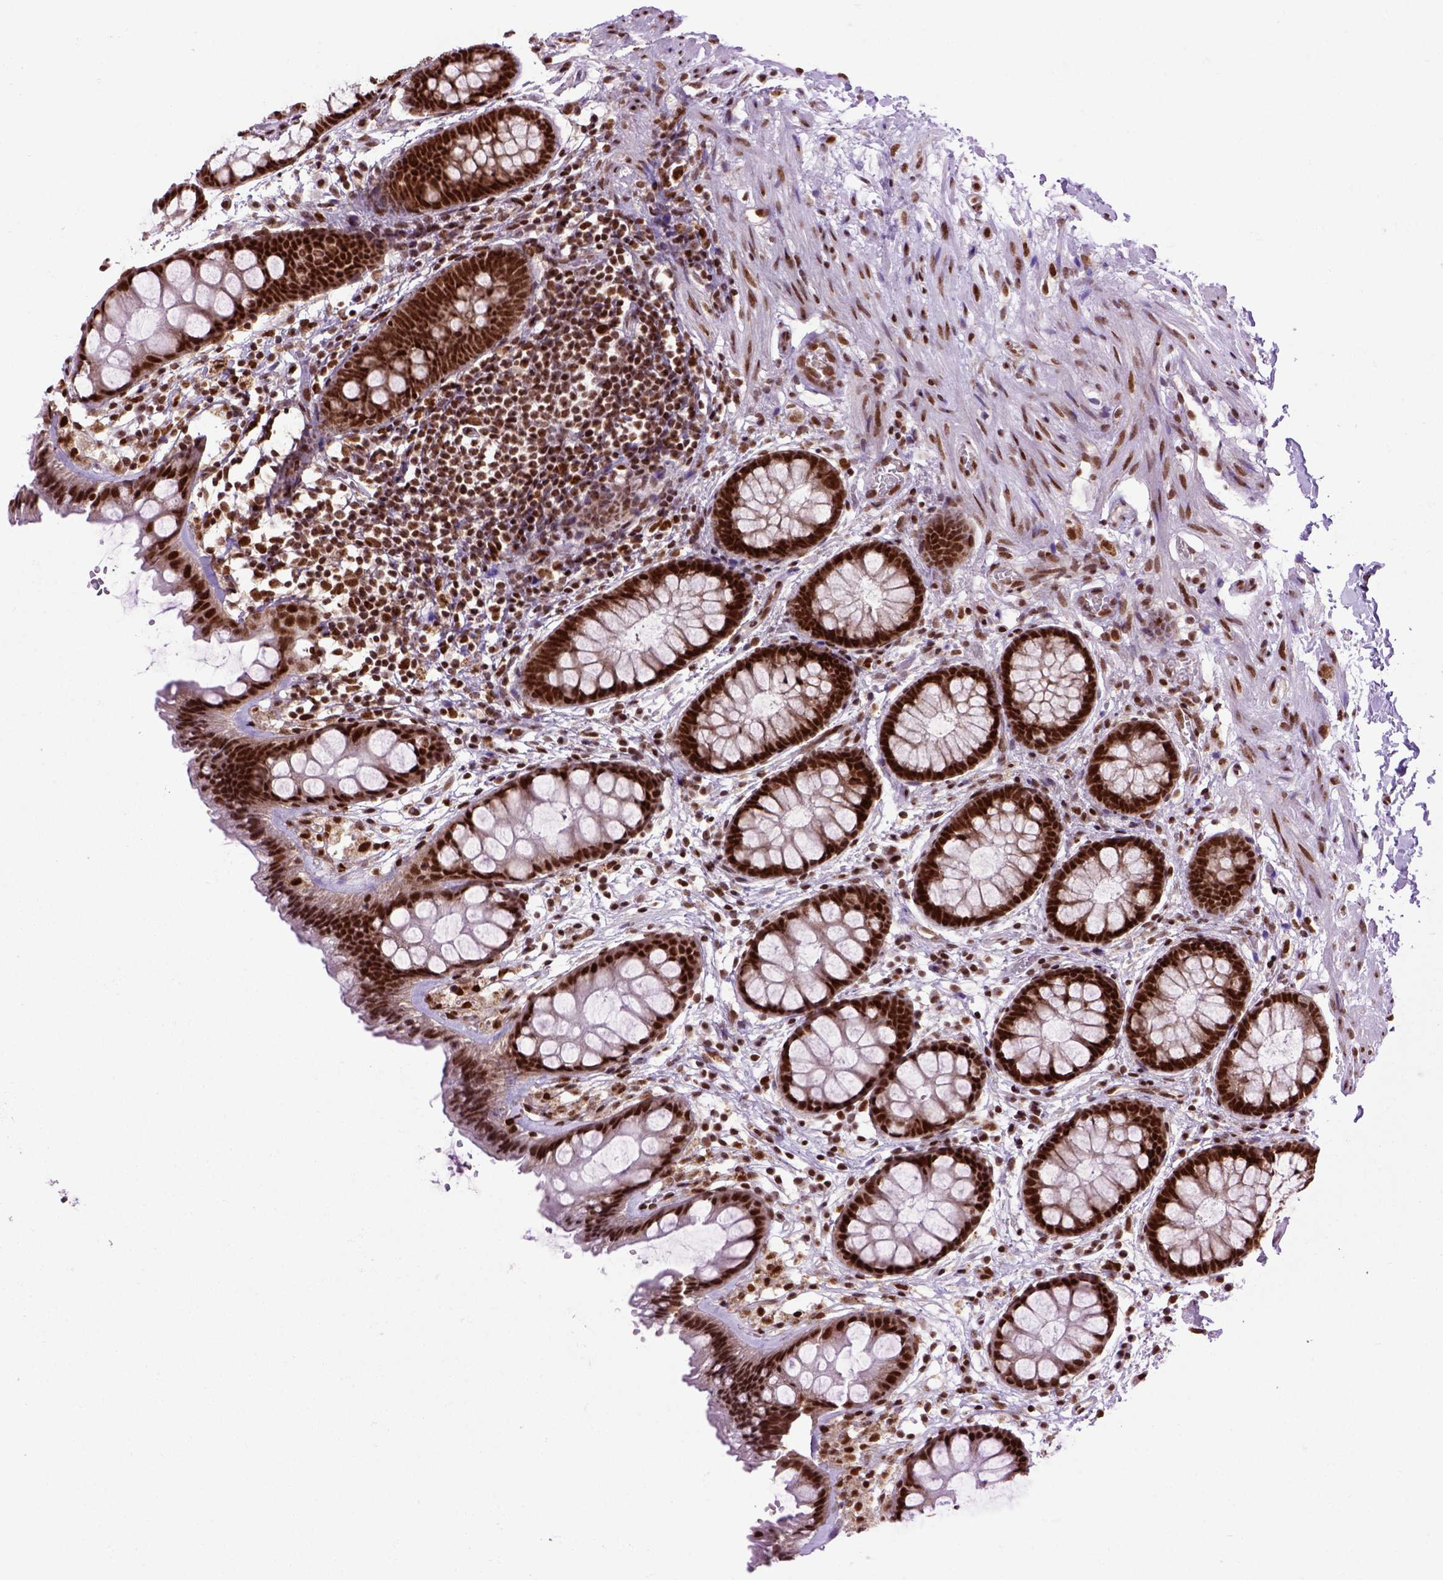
{"staining": {"intensity": "strong", "quantity": ">75%", "location": "nuclear"}, "tissue": "rectum", "cell_type": "Glandular cells", "image_type": "normal", "snomed": [{"axis": "morphology", "description": "Normal tissue, NOS"}, {"axis": "topography", "description": "Rectum"}], "caption": "This photomicrograph exhibits immunohistochemistry (IHC) staining of normal human rectum, with high strong nuclear expression in approximately >75% of glandular cells.", "gene": "CELF1", "patient": {"sex": "female", "age": 62}}